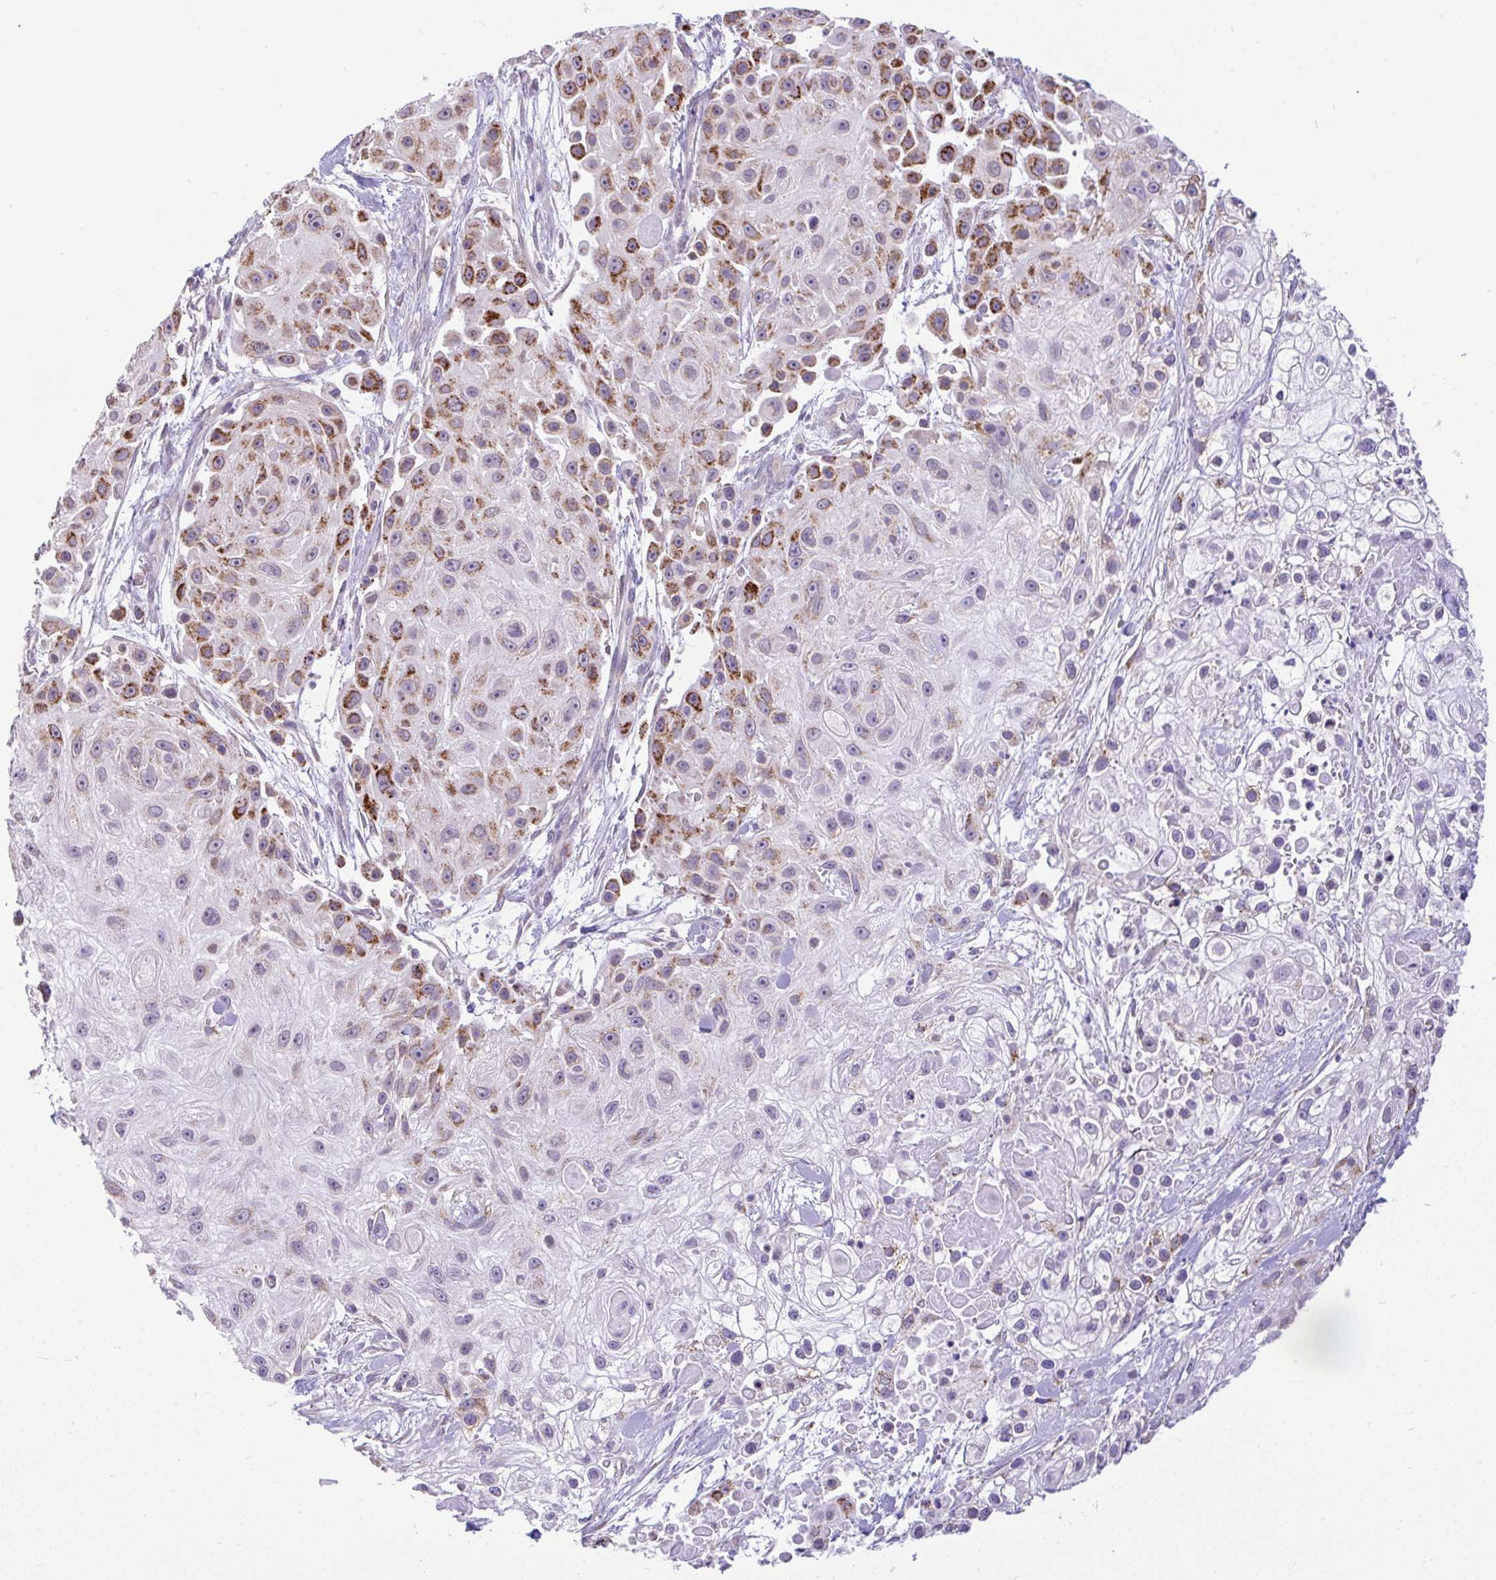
{"staining": {"intensity": "strong", "quantity": "25%-75%", "location": "cytoplasmic/membranous"}, "tissue": "skin cancer", "cell_type": "Tumor cells", "image_type": "cancer", "snomed": [{"axis": "morphology", "description": "Squamous cell carcinoma, NOS"}, {"axis": "topography", "description": "Skin"}], "caption": "Immunohistochemistry staining of skin cancer, which demonstrates high levels of strong cytoplasmic/membranous staining in about 25%-75% of tumor cells indicating strong cytoplasmic/membranous protein staining. The staining was performed using DAB (brown) for protein detection and nuclei were counterstained in hematoxylin (blue).", "gene": "PYCR2", "patient": {"sex": "male", "age": 67}}